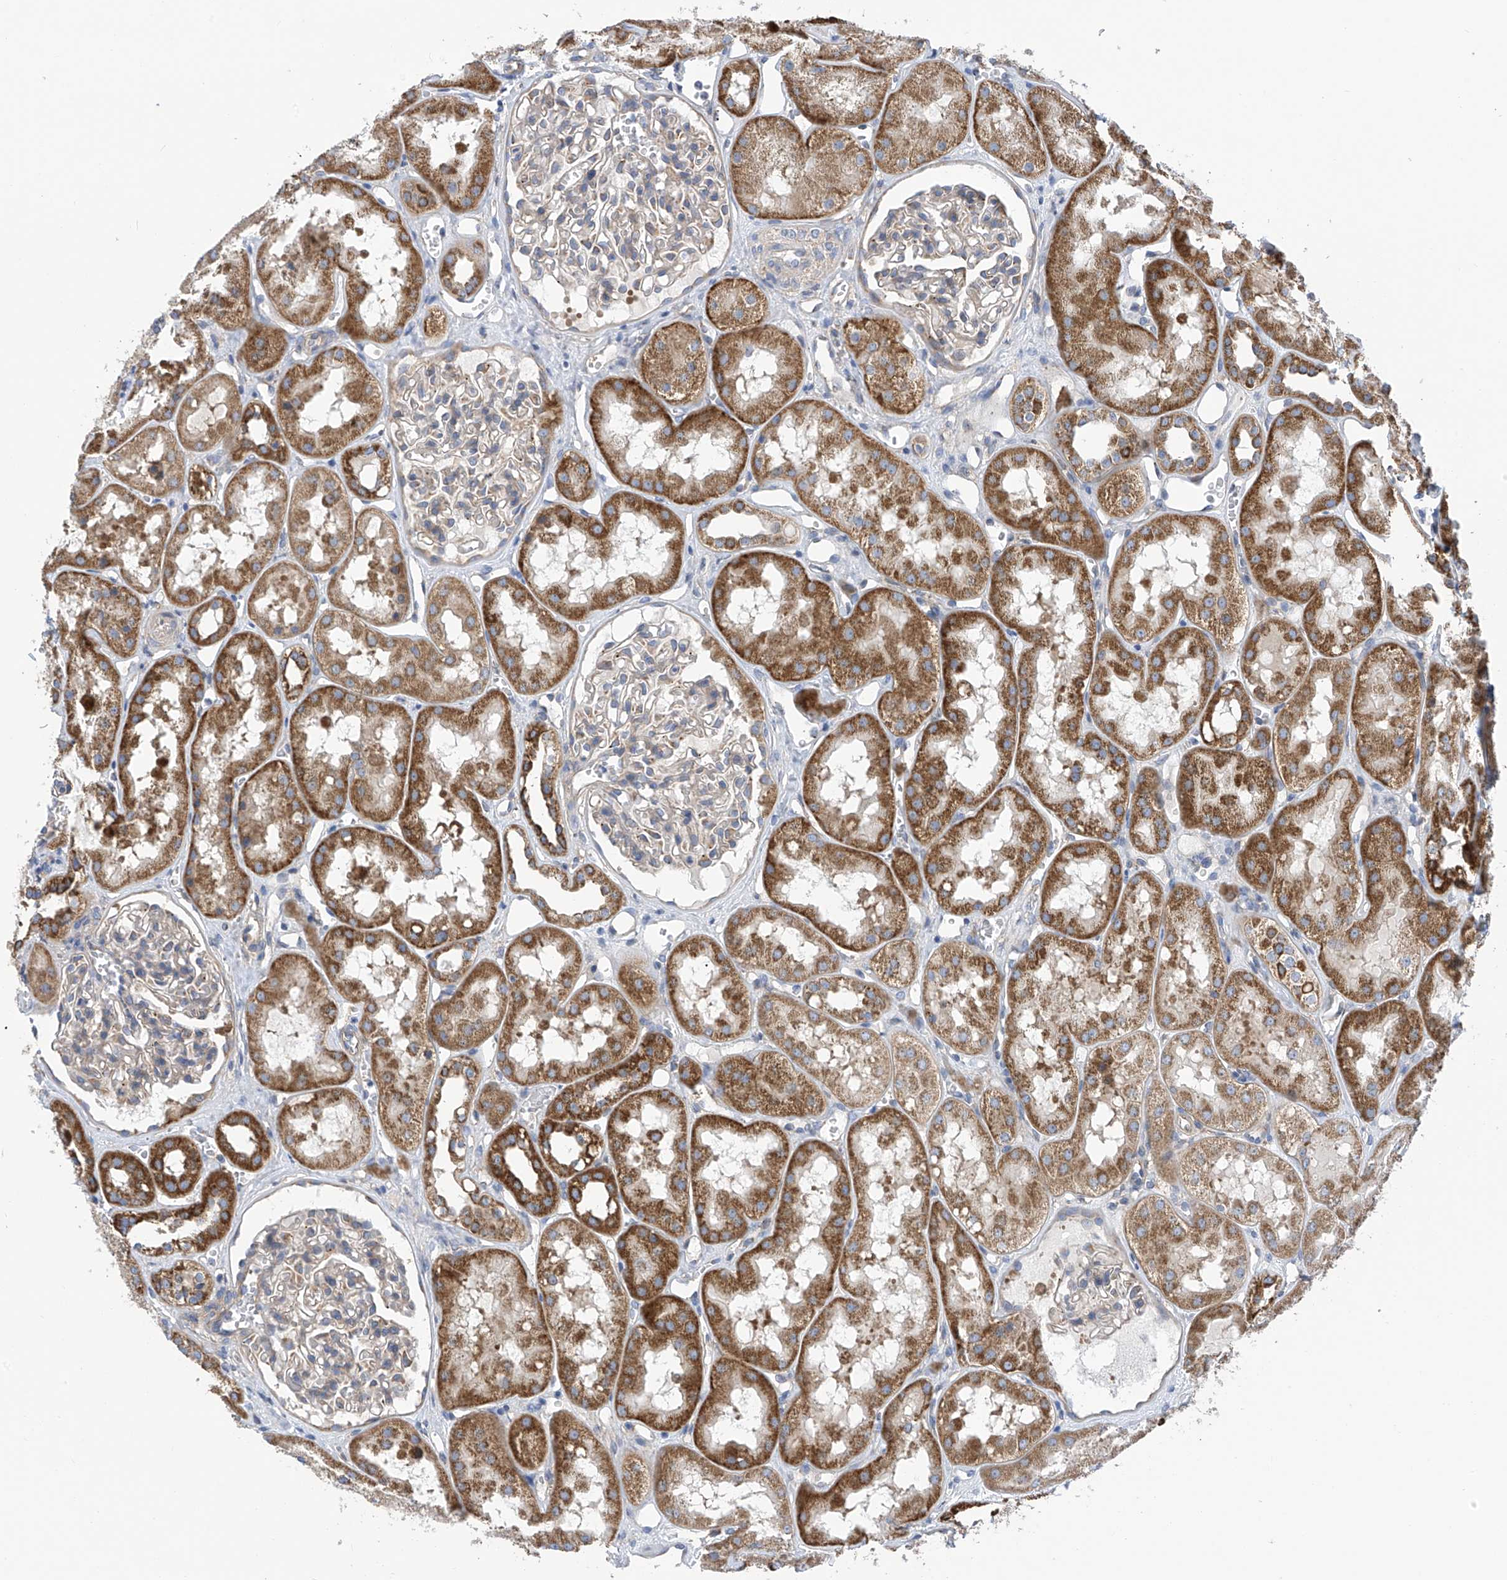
{"staining": {"intensity": "weak", "quantity": "<25%", "location": "cytoplasmic/membranous"}, "tissue": "kidney", "cell_type": "Cells in glomeruli", "image_type": "normal", "snomed": [{"axis": "morphology", "description": "Normal tissue, NOS"}, {"axis": "topography", "description": "Kidney"}], "caption": "High magnification brightfield microscopy of unremarkable kidney stained with DAB (3,3'-diaminobenzidine) (brown) and counterstained with hematoxylin (blue): cells in glomeruli show no significant staining.", "gene": "P2RX7", "patient": {"sex": "male", "age": 16}}